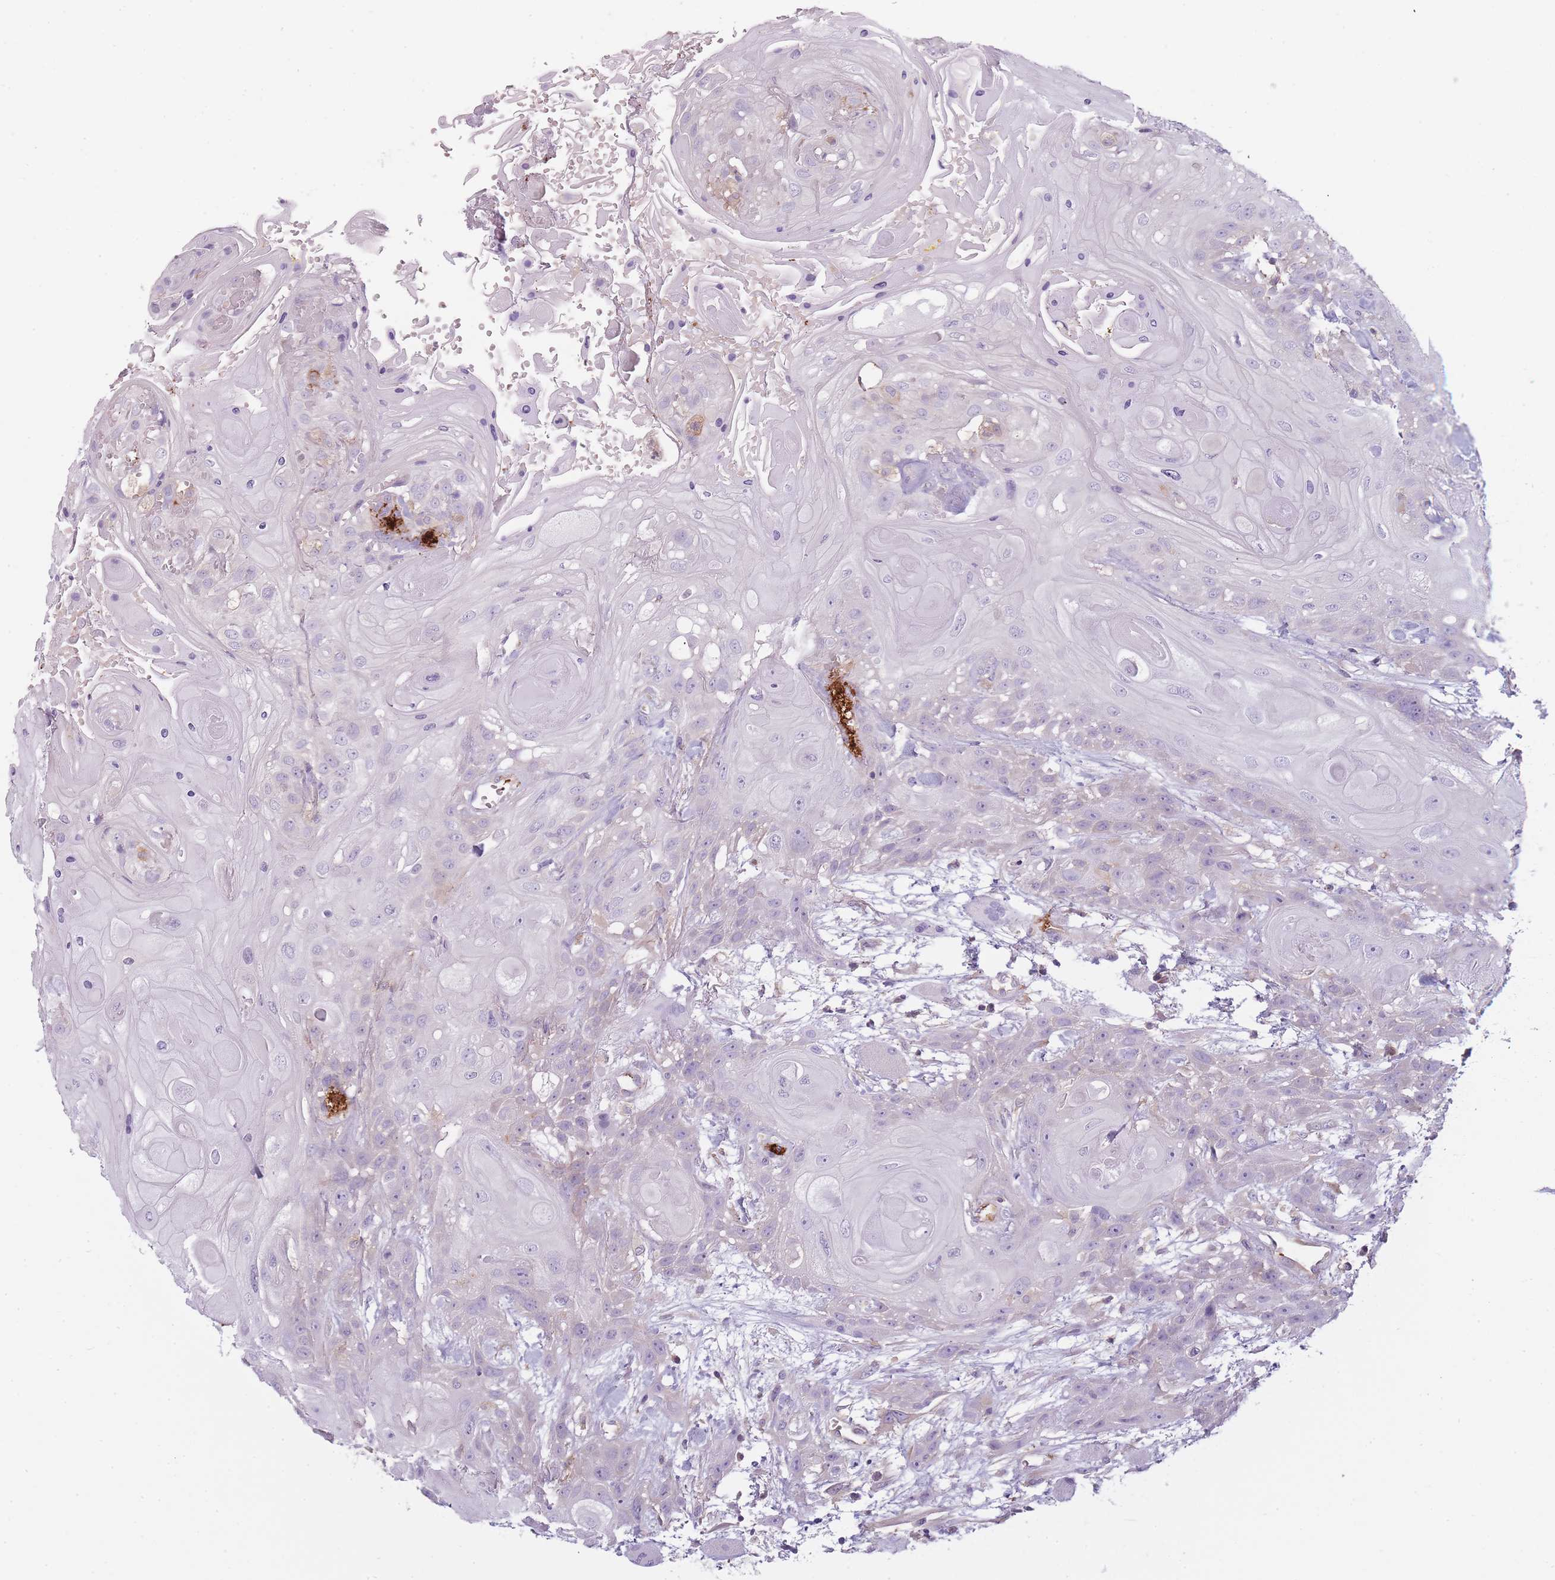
{"staining": {"intensity": "negative", "quantity": "none", "location": "none"}, "tissue": "head and neck cancer", "cell_type": "Tumor cells", "image_type": "cancer", "snomed": [{"axis": "morphology", "description": "Squamous cell carcinoma, NOS"}, {"axis": "topography", "description": "Head-Neck"}], "caption": "Immunohistochemistry of head and neck cancer (squamous cell carcinoma) demonstrates no staining in tumor cells.", "gene": "NDST2", "patient": {"sex": "female", "age": 43}}